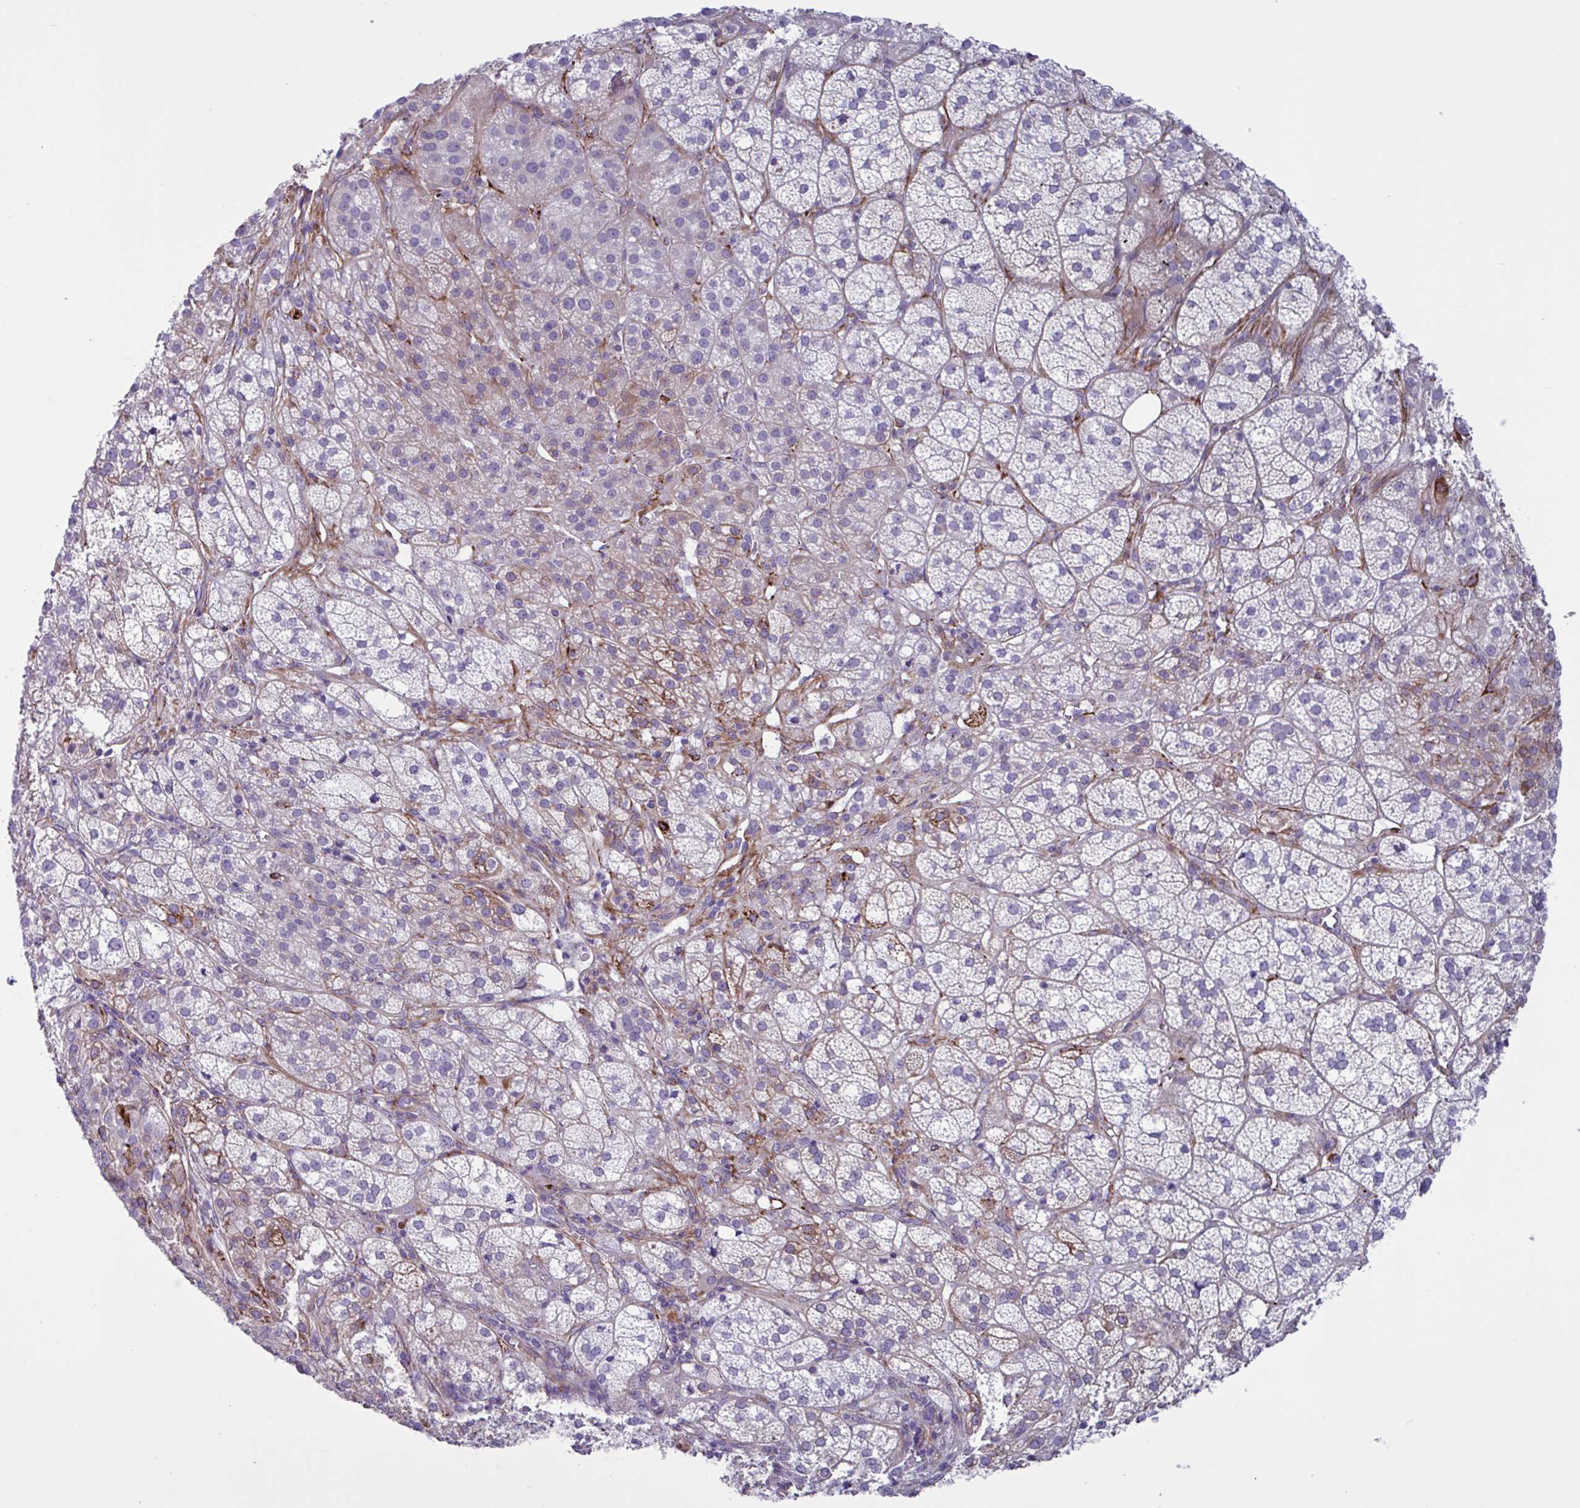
{"staining": {"intensity": "moderate", "quantity": "<25%", "location": "cytoplasmic/membranous"}, "tissue": "adrenal gland", "cell_type": "Glandular cells", "image_type": "normal", "snomed": [{"axis": "morphology", "description": "Normal tissue, NOS"}, {"axis": "topography", "description": "Adrenal gland"}], "caption": "Moderate cytoplasmic/membranous expression for a protein is identified in about <25% of glandular cells of benign adrenal gland using immunohistochemistry (IHC).", "gene": "TMEM86B", "patient": {"sex": "female", "age": 60}}